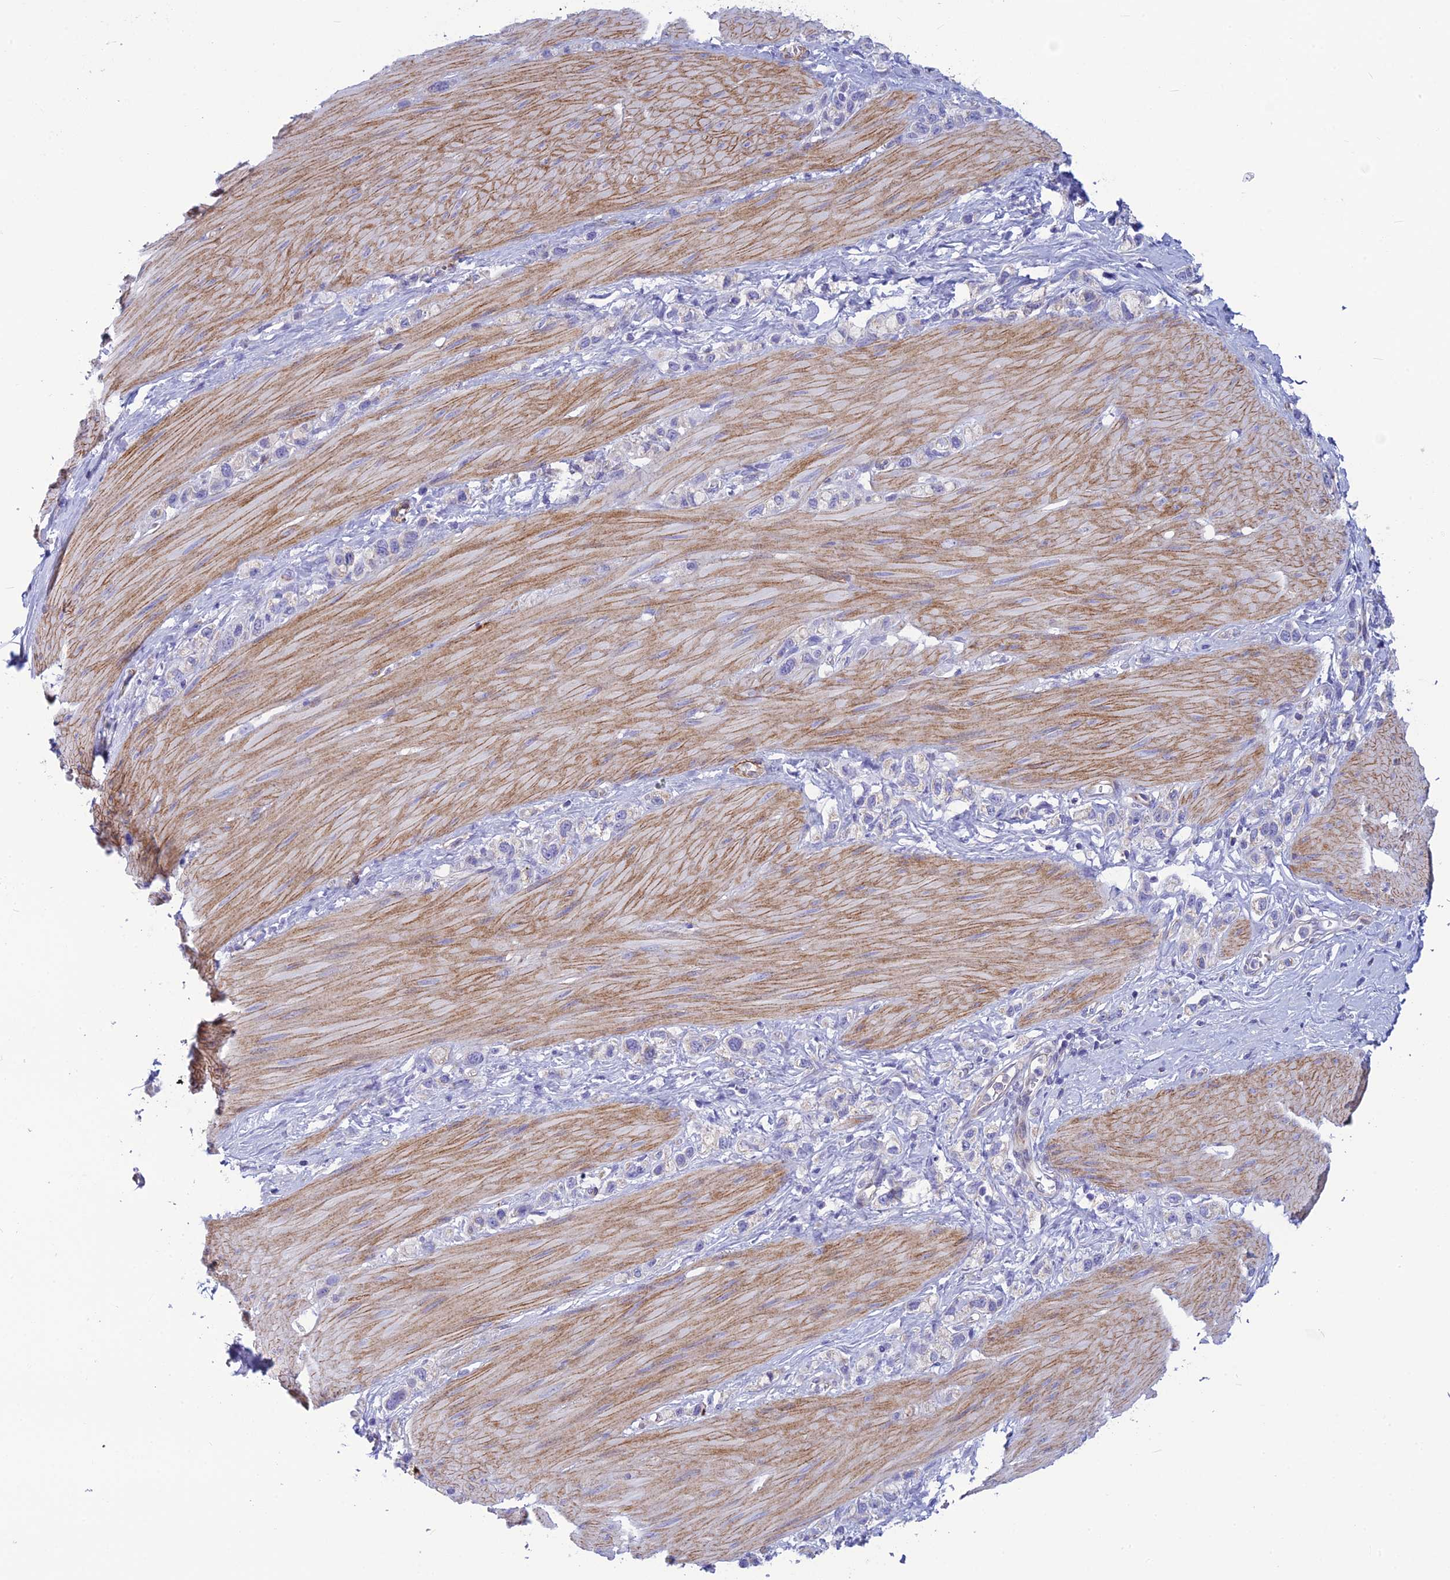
{"staining": {"intensity": "negative", "quantity": "none", "location": "none"}, "tissue": "stomach cancer", "cell_type": "Tumor cells", "image_type": "cancer", "snomed": [{"axis": "morphology", "description": "Adenocarcinoma, NOS"}, {"axis": "topography", "description": "Stomach"}], "caption": "DAB immunohistochemical staining of human stomach cancer displays no significant positivity in tumor cells.", "gene": "POMGNT1", "patient": {"sex": "female", "age": 65}}